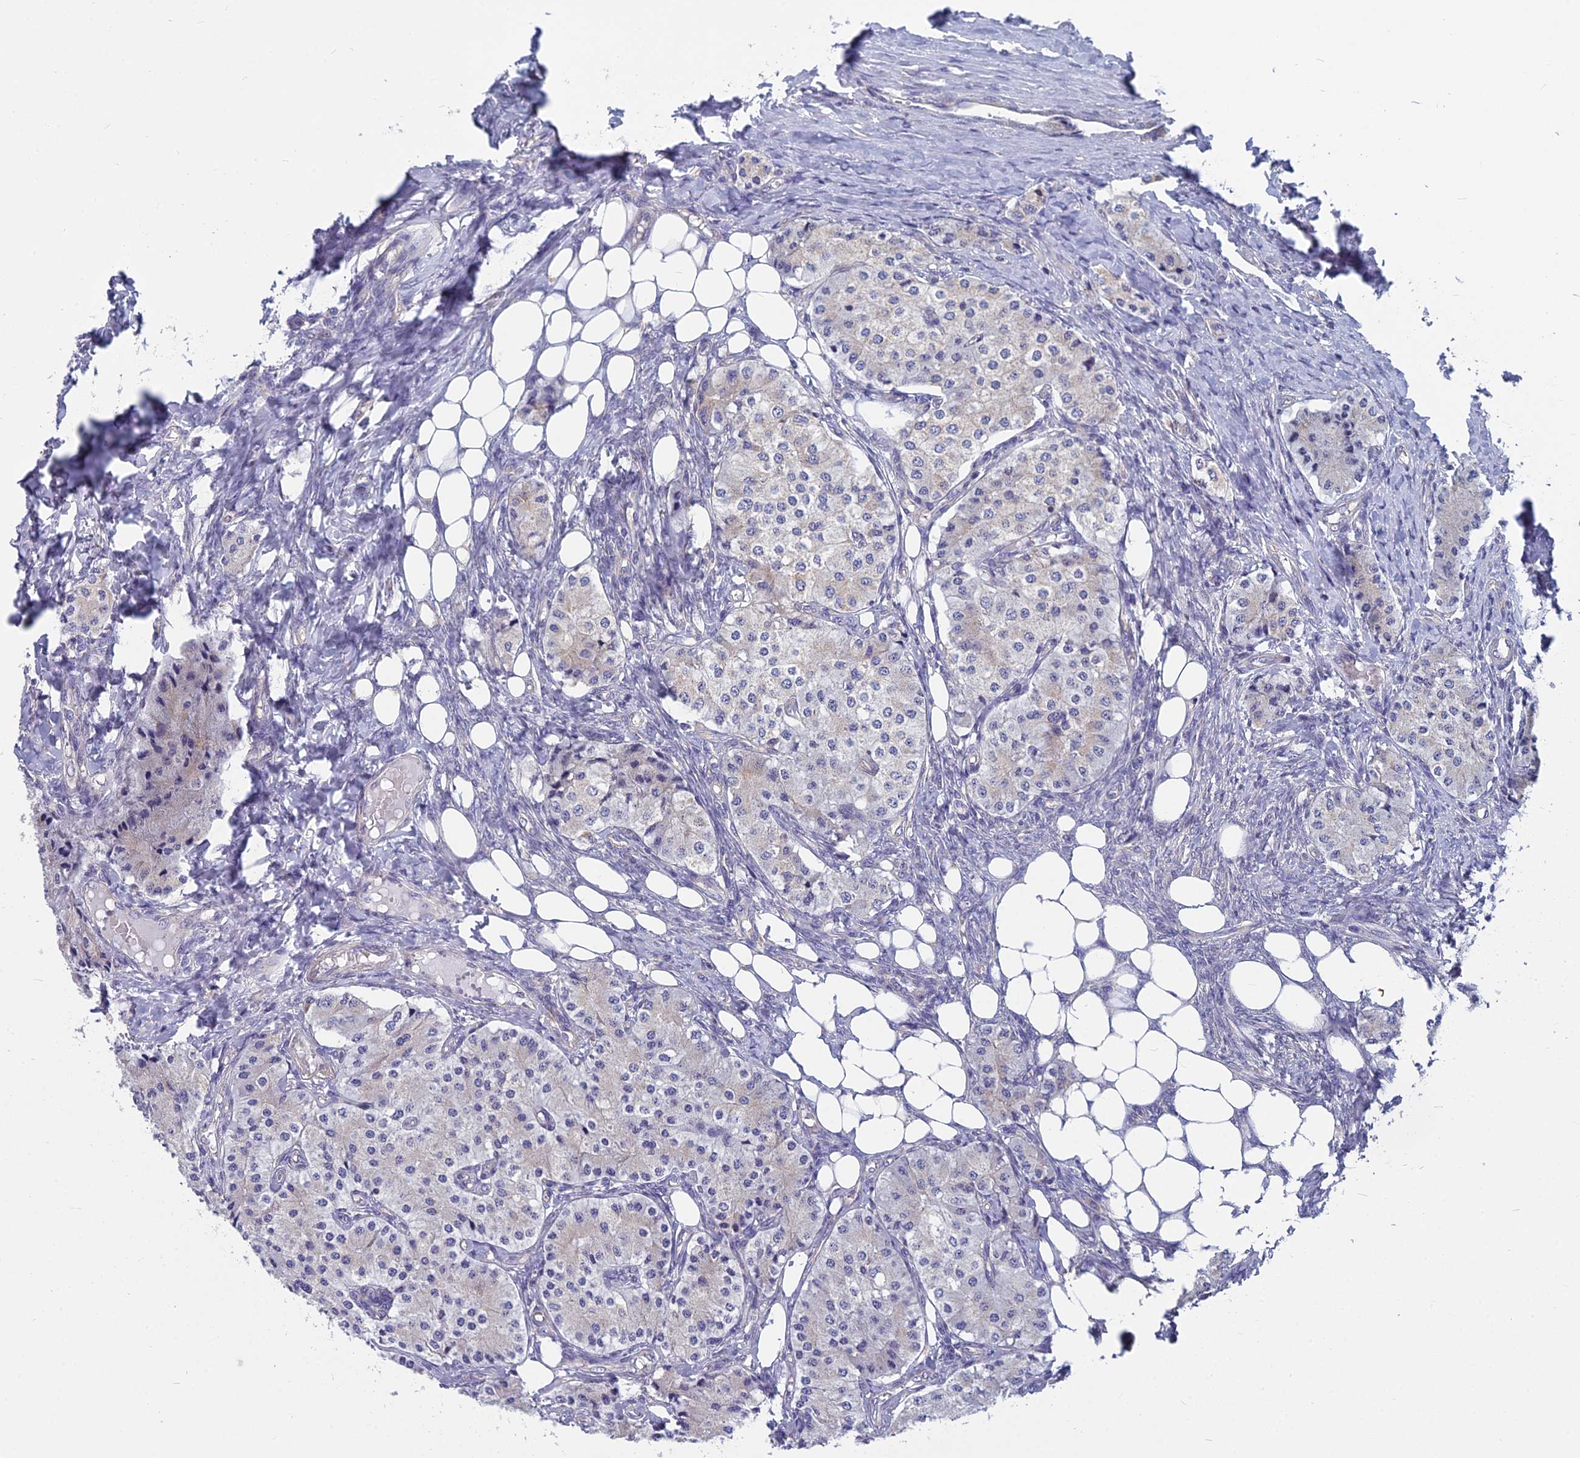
{"staining": {"intensity": "weak", "quantity": "<25%", "location": "cytoplasmic/membranous"}, "tissue": "carcinoid", "cell_type": "Tumor cells", "image_type": "cancer", "snomed": [{"axis": "morphology", "description": "Carcinoid, malignant, NOS"}, {"axis": "topography", "description": "Colon"}], "caption": "High power microscopy micrograph of an immunohistochemistry (IHC) photomicrograph of malignant carcinoid, revealing no significant staining in tumor cells. (DAB immunohistochemistry with hematoxylin counter stain).", "gene": "COX20", "patient": {"sex": "female", "age": 52}}